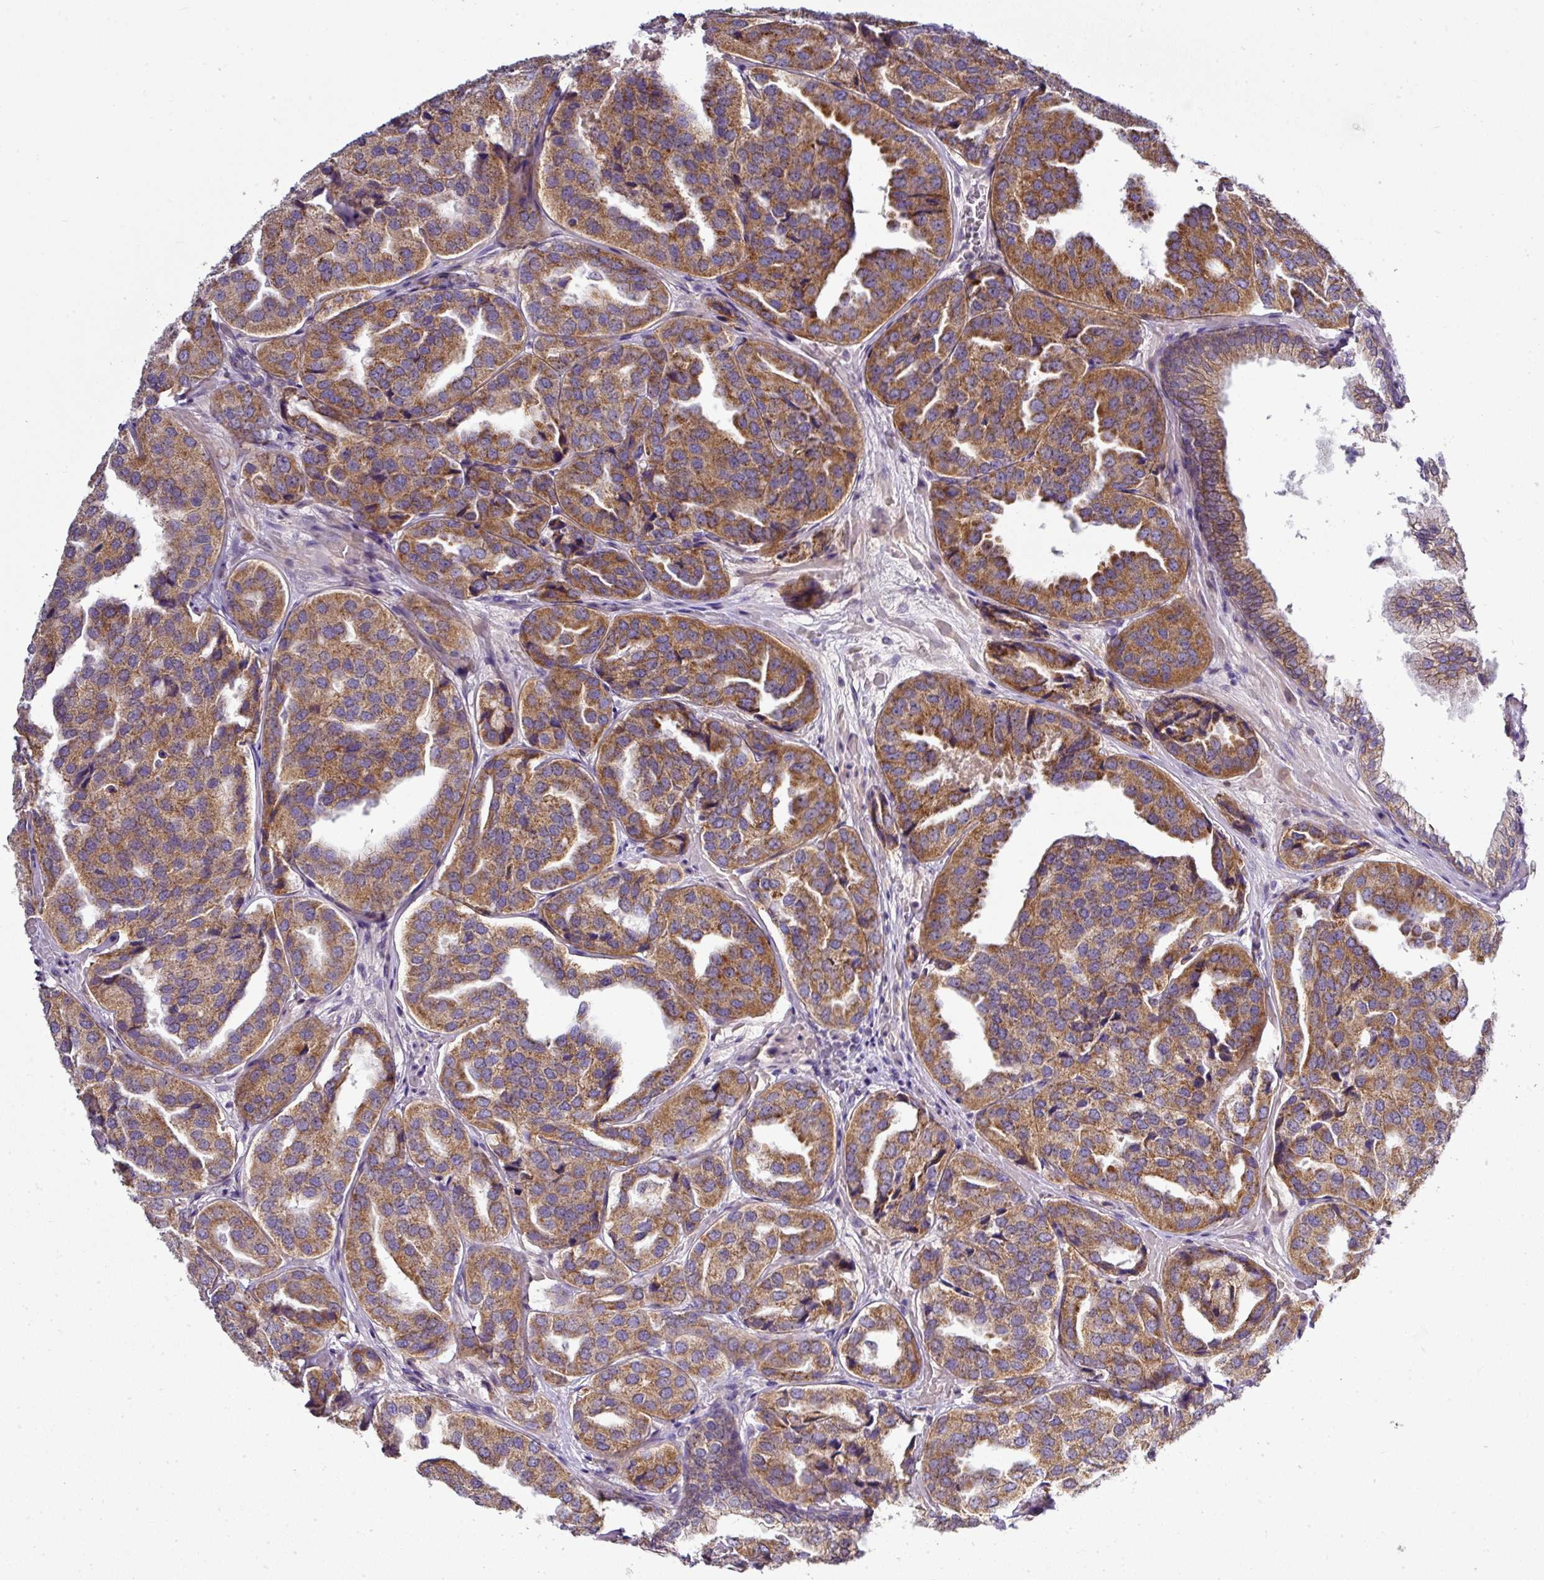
{"staining": {"intensity": "moderate", "quantity": ">75%", "location": "cytoplasmic/membranous"}, "tissue": "prostate cancer", "cell_type": "Tumor cells", "image_type": "cancer", "snomed": [{"axis": "morphology", "description": "Adenocarcinoma, High grade"}, {"axis": "topography", "description": "Prostate"}], "caption": "Approximately >75% of tumor cells in prostate cancer demonstrate moderate cytoplasmic/membranous protein positivity as visualized by brown immunohistochemical staining.", "gene": "GAN", "patient": {"sex": "male", "age": 63}}